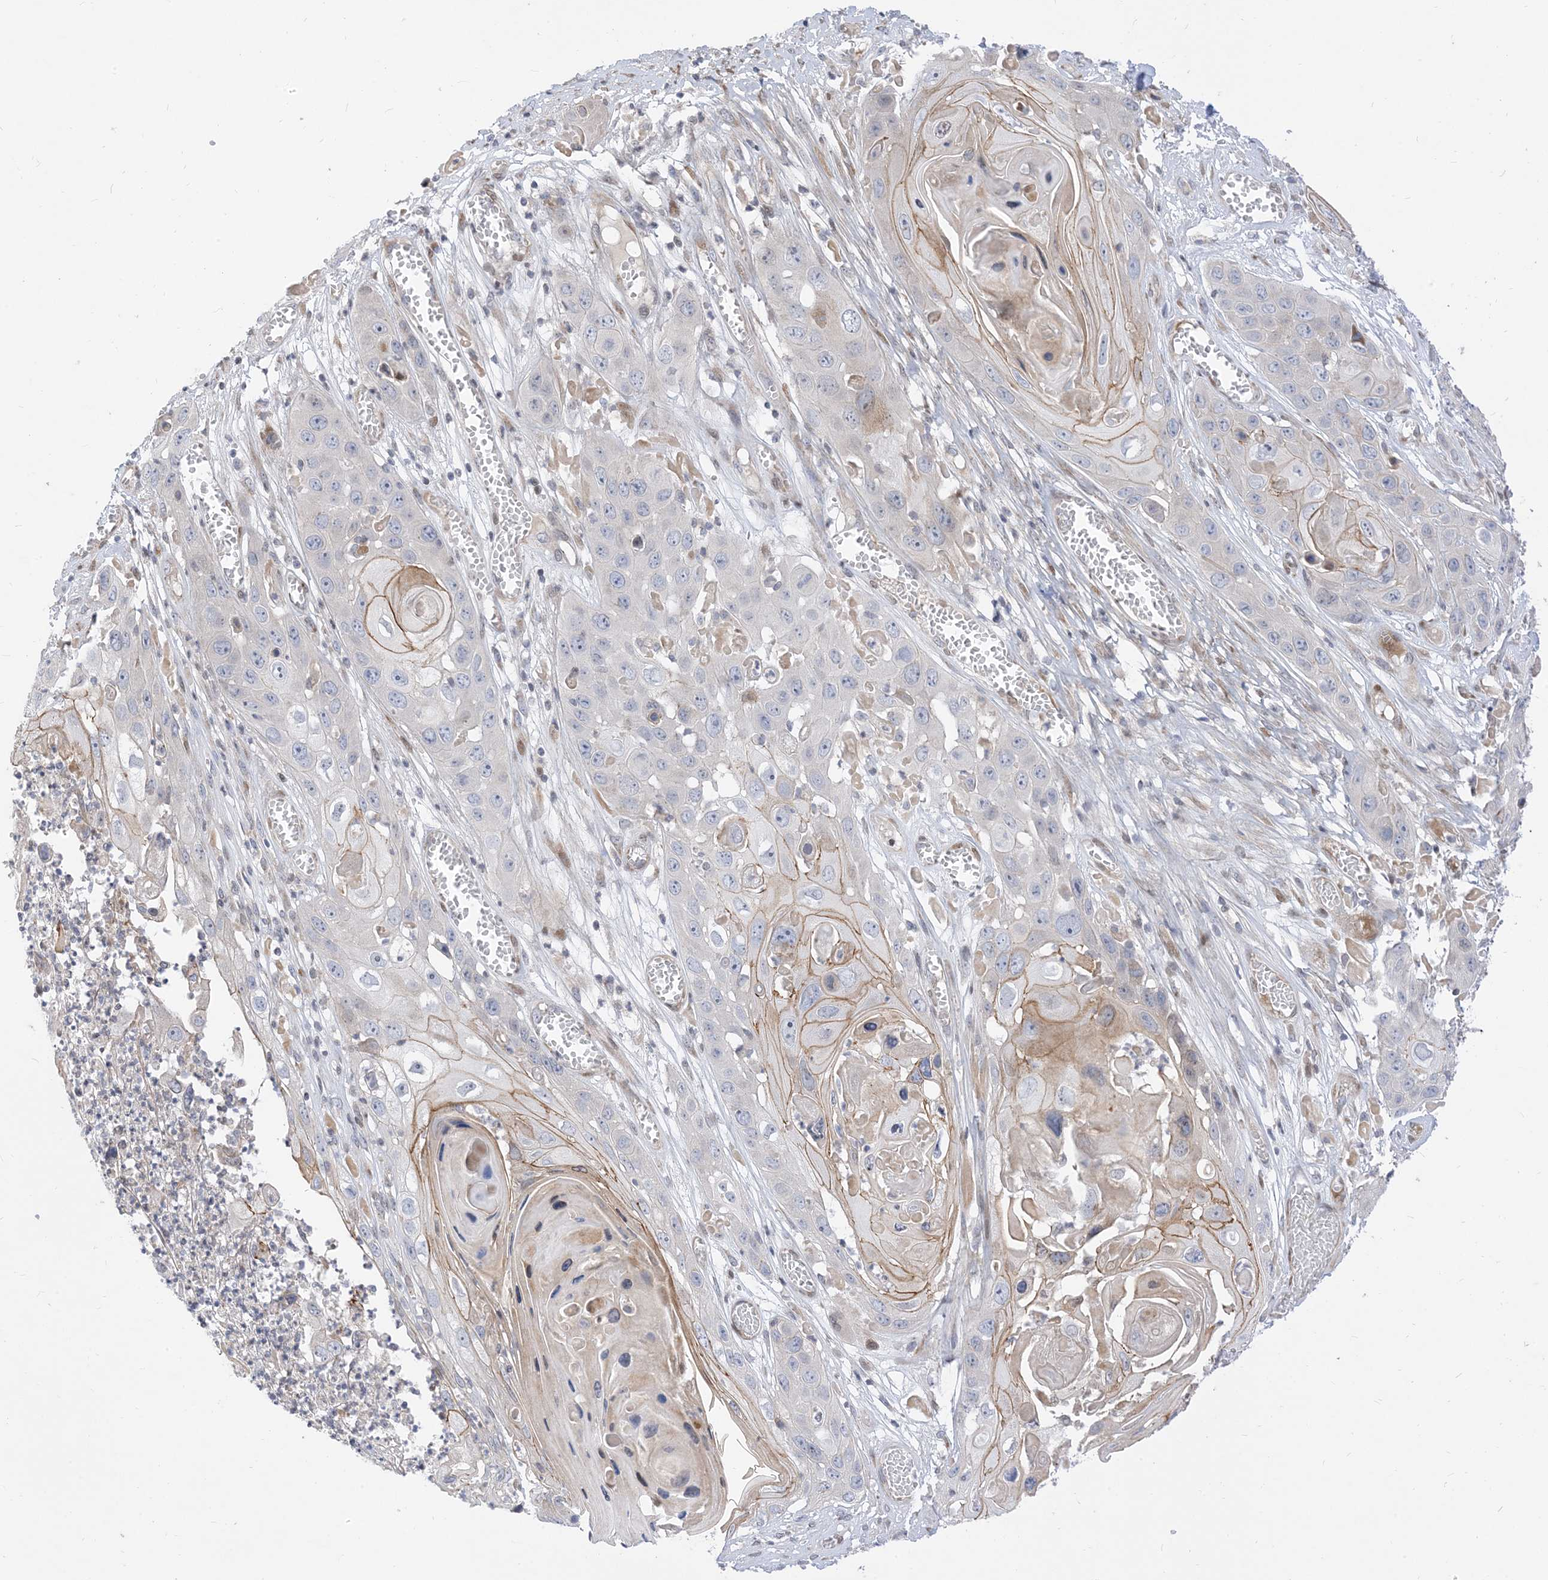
{"staining": {"intensity": "negative", "quantity": "none", "location": "none"}, "tissue": "skin cancer", "cell_type": "Tumor cells", "image_type": "cancer", "snomed": [{"axis": "morphology", "description": "Squamous cell carcinoma, NOS"}, {"axis": "topography", "description": "Skin"}], "caption": "High magnification brightfield microscopy of skin cancer (squamous cell carcinoma) stained with DAB (brown) and counterstained with hematoxylin (blue): tumor cells show no significant staining.", "gene": "TYSND1", "patient": {"sex": "male", "age": 55}}